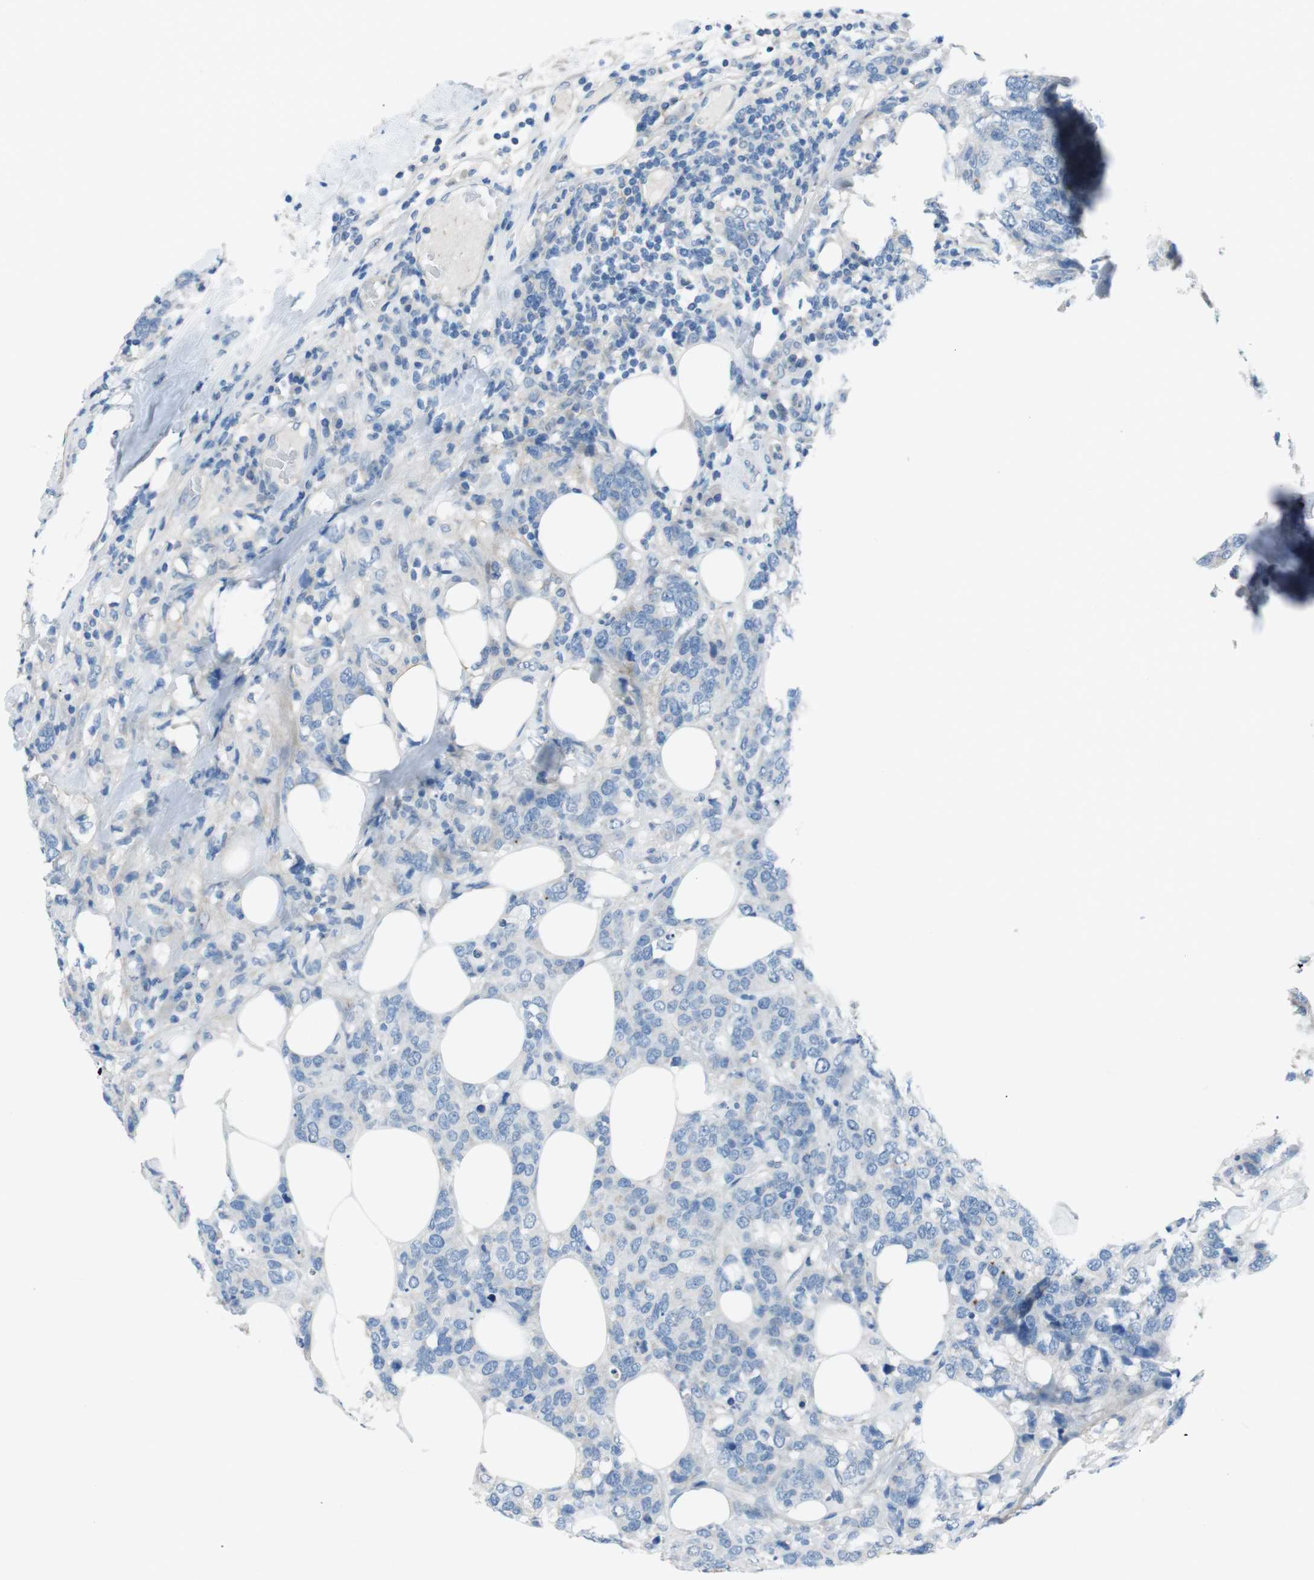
{"staining": {"intensity": "negative", "quantity": "none", "location": "none"}, "tissue": "breast cancer", "cell_type": "Tumor cells", "image_type": "cancer", "snomed": [{"axis": "morphology", "description": "Lobular carcinoma"}, {"axis": "topography", "description": "Breast"}], "caption": "An image of breast cancer (lobular carcinoma) stained for a protein exhibits no brown staining in tumor cells.", "gene": "CYP2C8", "patient": {"sex": "female", "age": 59}}